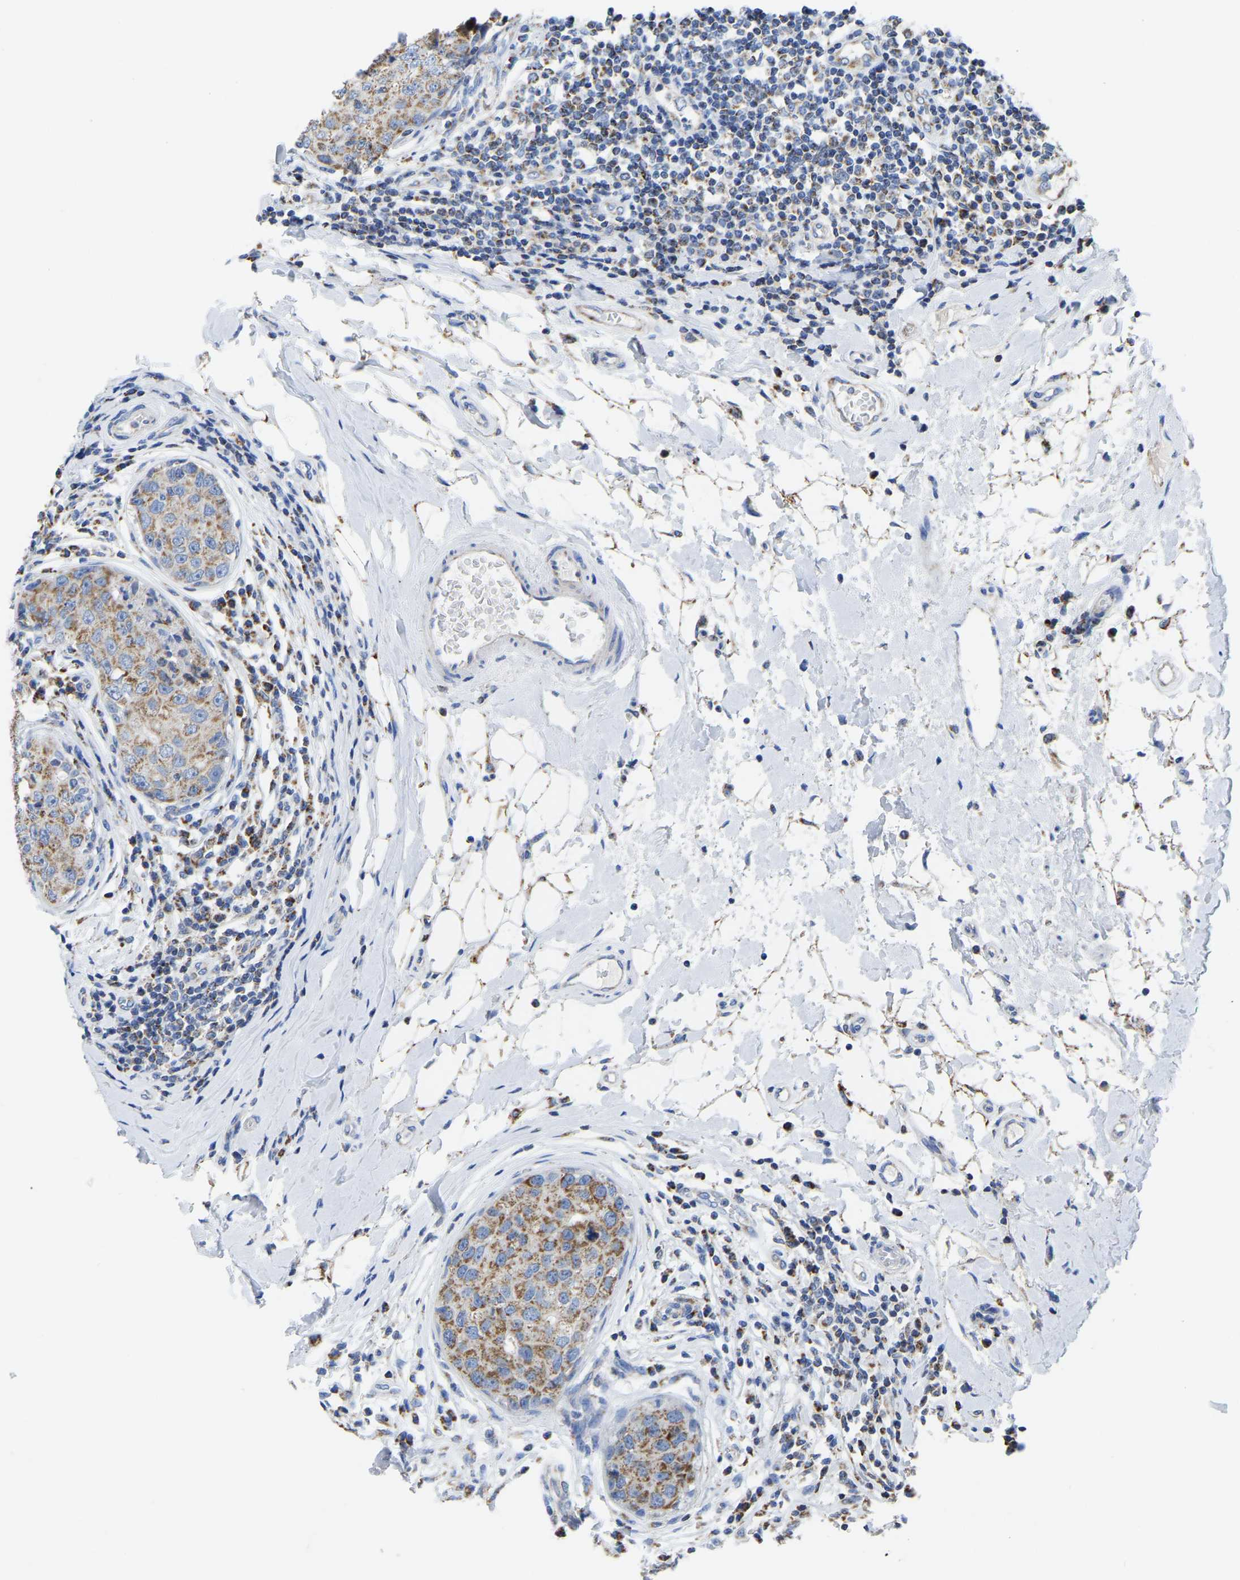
{"staining": {"intensity": "moderate", "quantity": ">75%", "location": "cytoplasmic/membranous"}, "tissue": "breast cancer", "cell_type": "Tumor cells", "image_type": "cancer", "snomed": [{"axis": "morphology", "description": "Duct carcinoma"}, {"axis": "topography", "description": "Breast"}], "caption": "Tumor cells demonstrate medium levels of moderate cytoplasmic/membranous staining in approximately >75% of cells in human breast cancer.", "gene": "ETFA", "patient": {"sex": "female", "age": 27}}